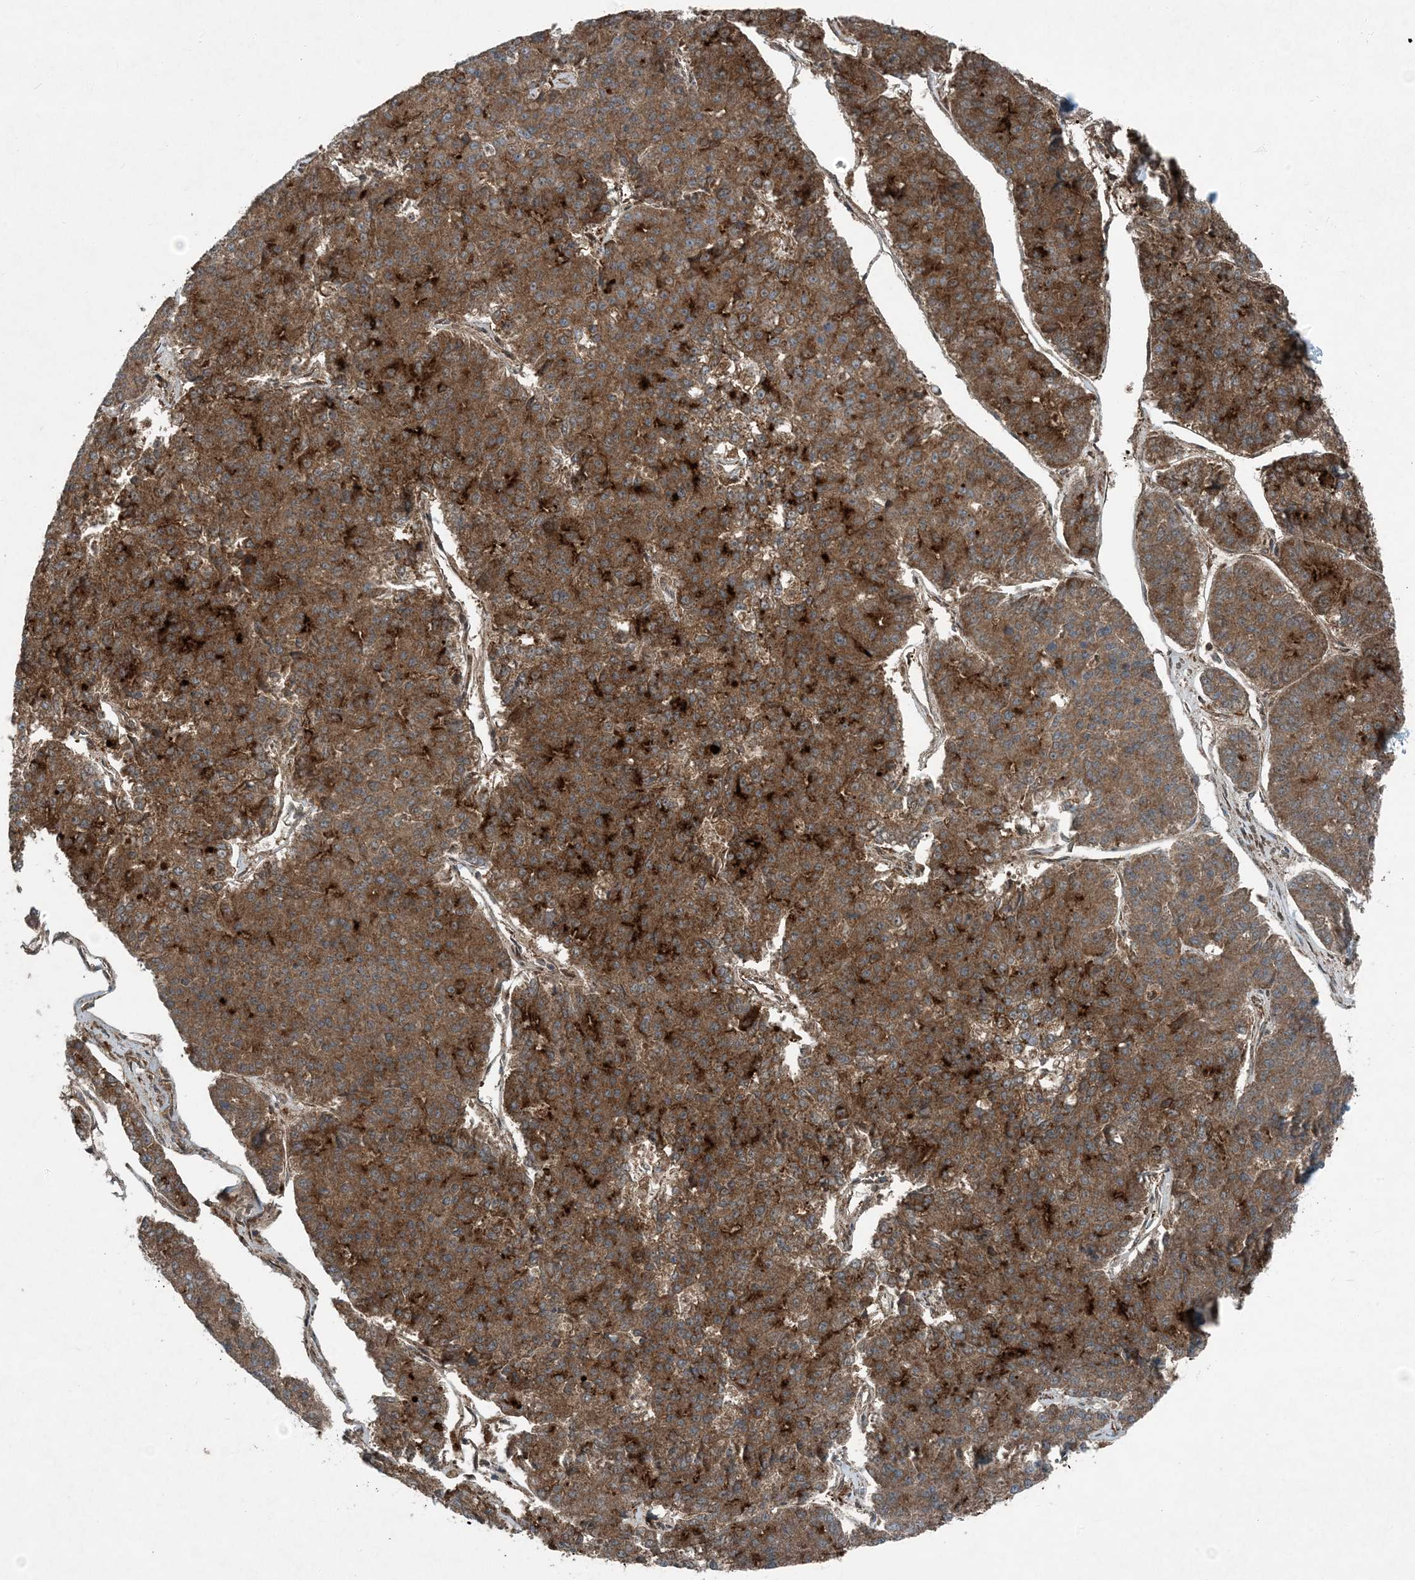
{"staining": {"intensity": "moderate", "quantity": ">75%", "location": "cytoplasmic/membranous"}, "tissue": "pancreatic cancer", "cell_type": "Tumor cells", "image_type": "cancer", "snomed": [{"axis": "morphology", "description": "Adenocarcinoma, NOS"}, {"axis": "topography", "description": "Pancreas"}], "caption": "Immunohistochemistry histopathology image of neoplastic tissue: human pancreatic cancer stained using immunohistochemistry demonstrates medium levels of moderate protein expression localized specifically in the cytoplasmic/membranous of tumor cells, appearing as a cytoplasmic/membranous brown color.", "gene": "APOM", "patient": {"sex": "male", "age": 50}}